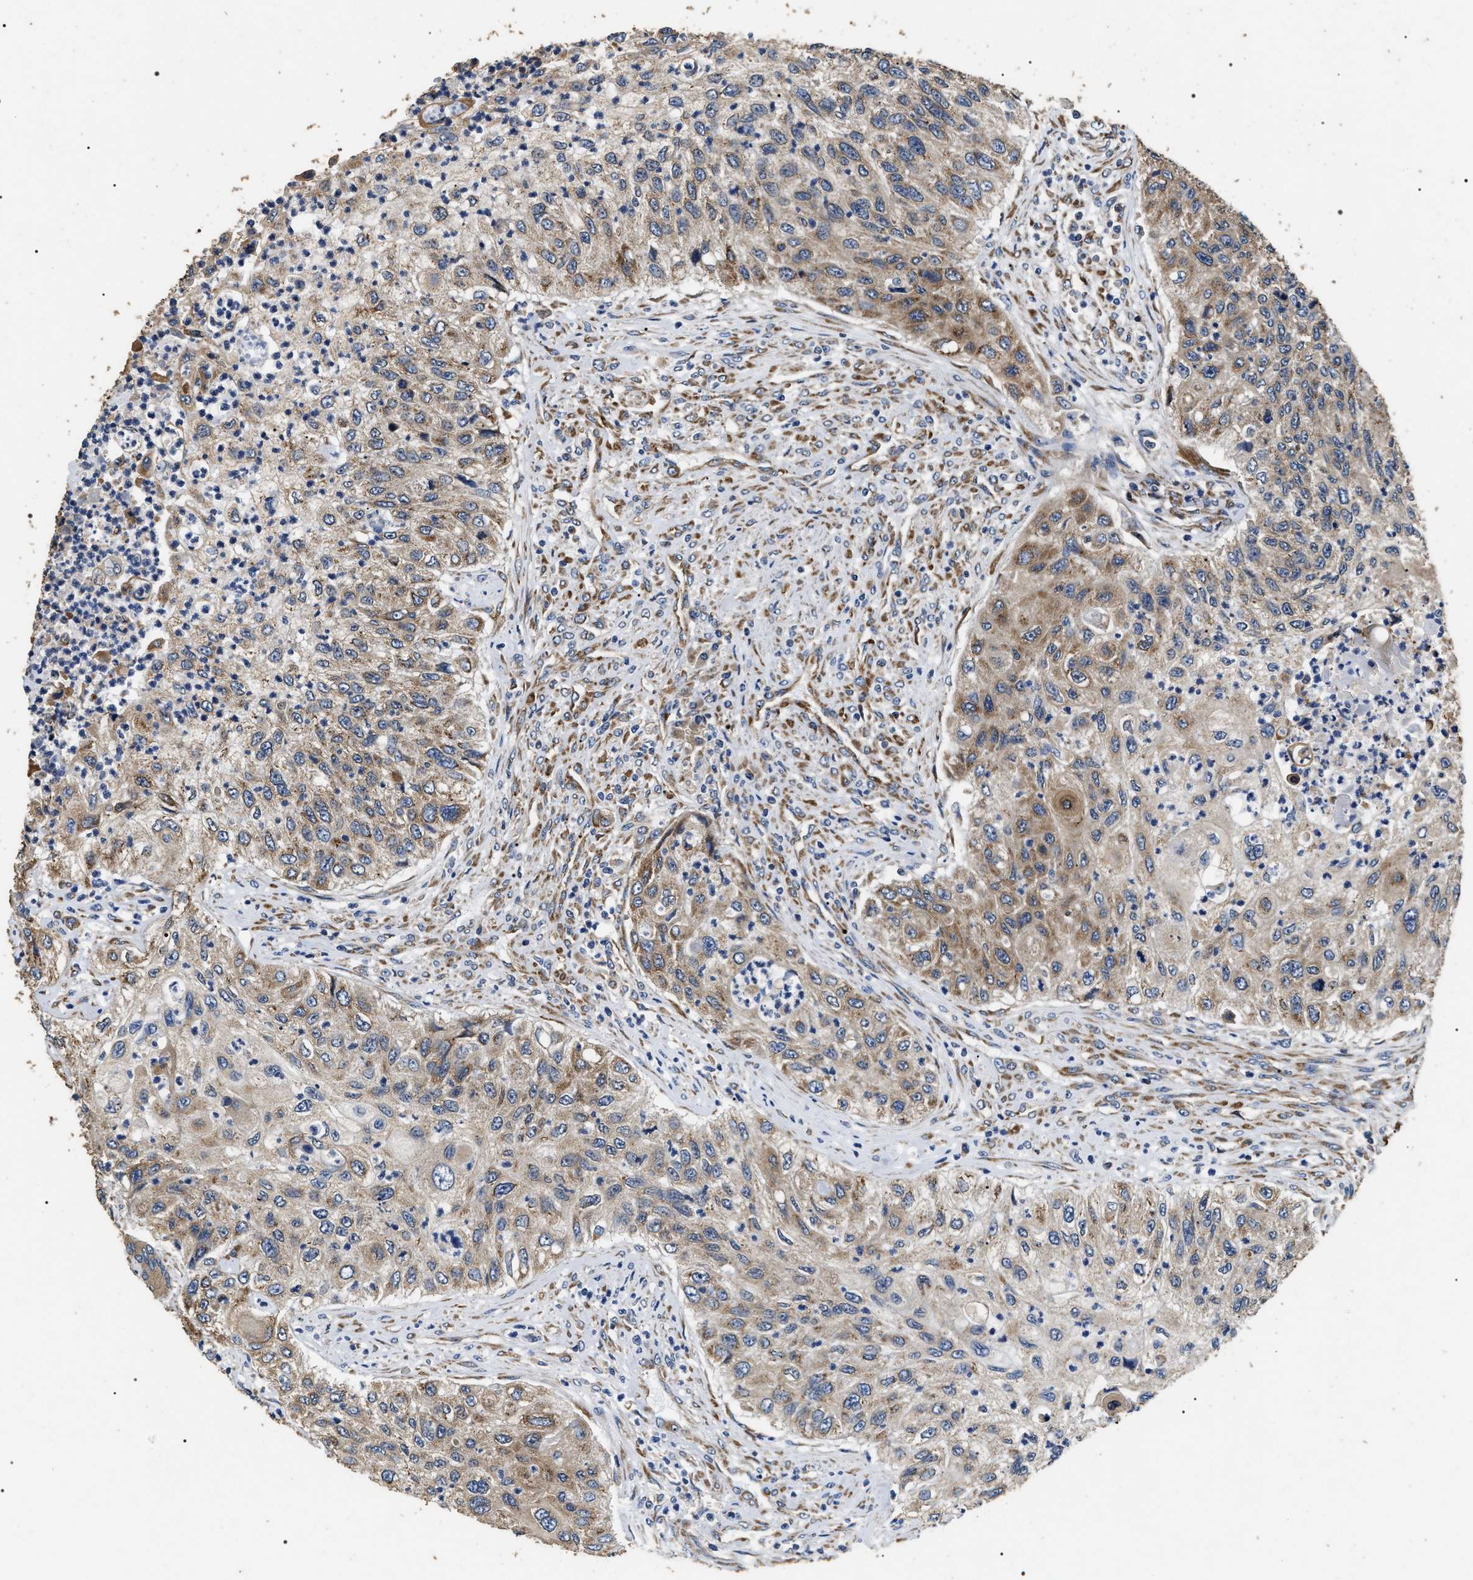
{"staining": {"intensity": "moderate", "quantity": ">75%", "location": "cytoplasmic/membranous"}, "tissue": "urothelial cancer", "cell_type": "Tumor cells", "image_type": "cancer", "snomed": [{"axis": "morphology", "description": "Urothelial carcinoma, High grade"}, {"axis": "topography", "description": "Urinary bladder"}], "caption": "The image demonstrates immunohistochemical staining of urothelial carcinoma (high-grade). There is moderate cytoplasmic/membranous staining is identified in approximately >75% of tumor cells.", "gene": "KTN1", "patient": {"sex": "female", "age": 60}}